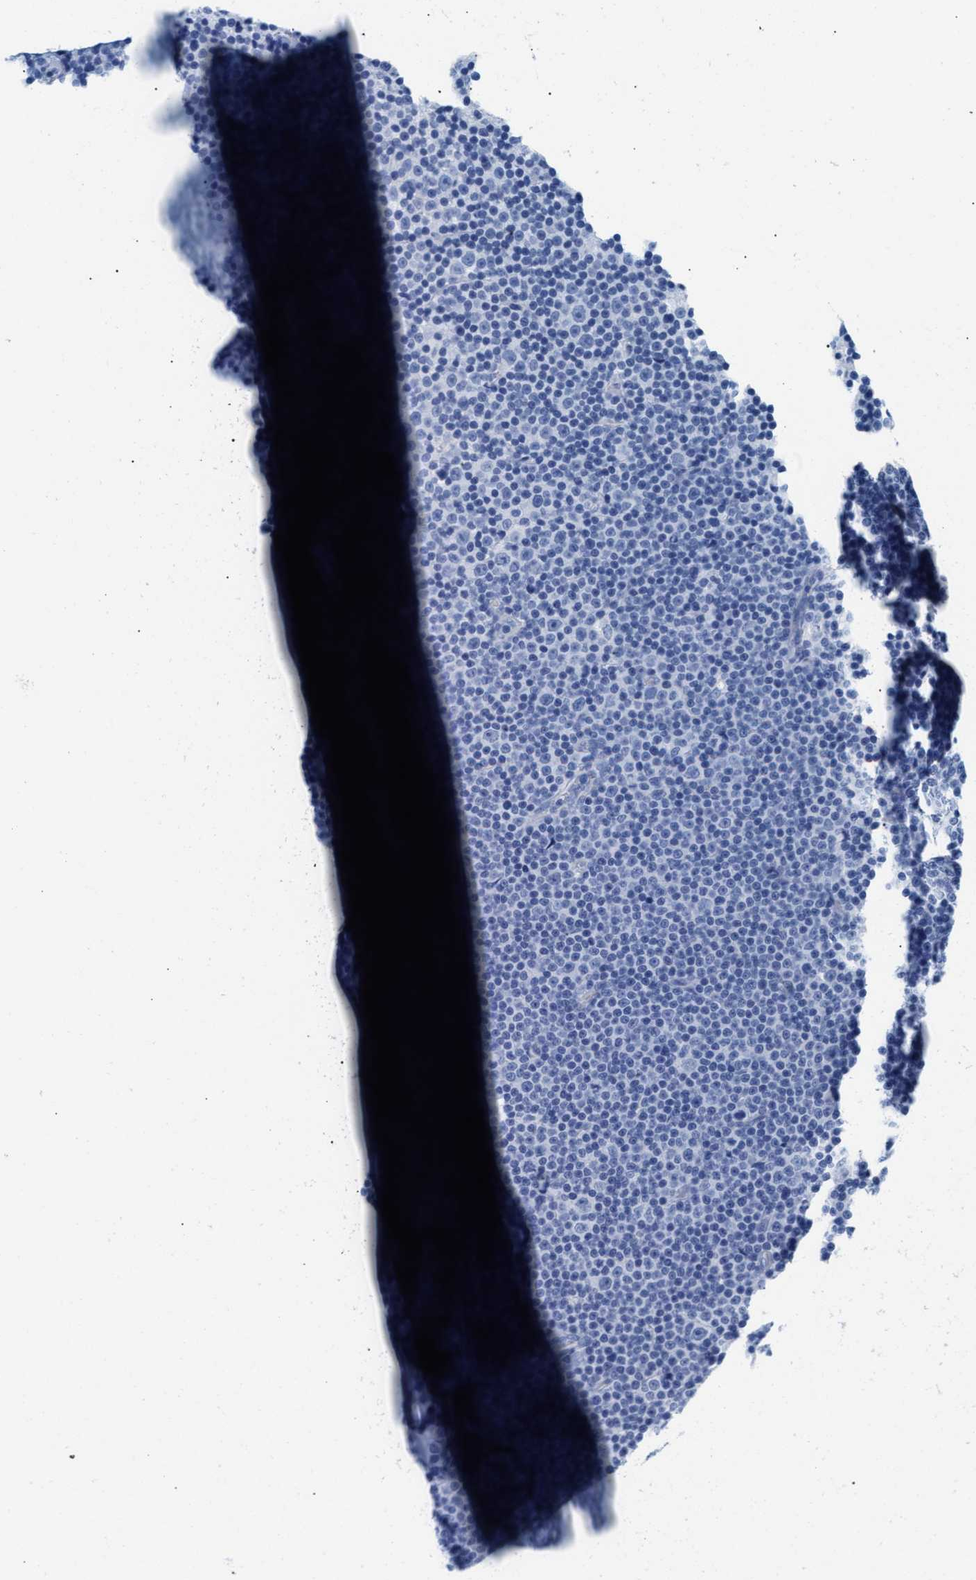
{"staining": {"intensity": "negative", "quantity": "none", "location": "none"}, "tissue": "lymphoma", "cell_type": "Tumor cells", "image_type": "cancer", "snomed": [{"axis": "morphology", "description": "Malignant lymphoma, non-Hodgkin's type, Low grade"}, {"axis": "topography", "description": "Lymph node"}], "caption": "The histopathology image reveals no staining of tumor cells in malignant lymphoma, non-Hodgkin's type (low-grade). (Stains: DAB IHC with hematoxylin counter stain, Microscopy: brightfield microscopy at high magnification).", "gene": "MMP8", "patient": {"sex": "female", "age": 67}}